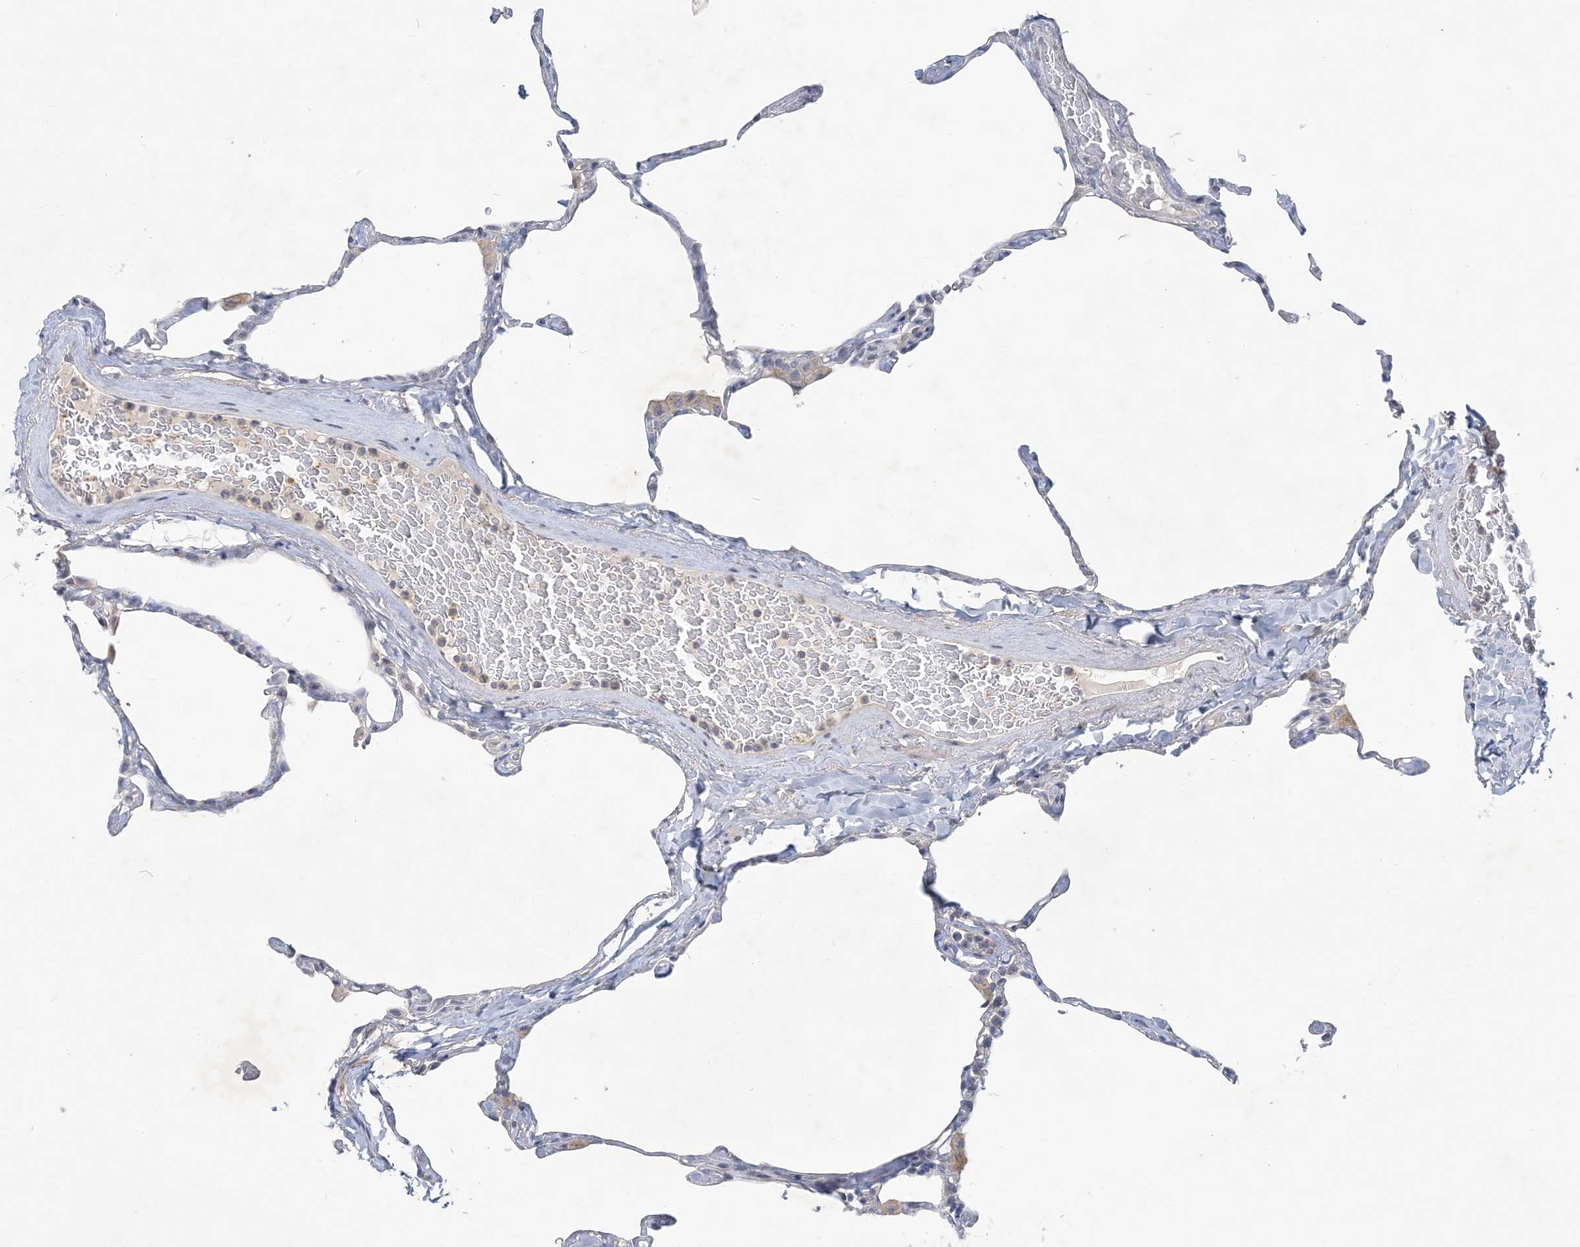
{"staining": {"intensity": "negative", "quantity": "none", "location": "none"}, "tissue": "lung", "cell_type": "Alveolar cells", "image_type": "normal", "snomed": [{"axis": "morphology", "description": "Normal tissue, NOS"}, {"axis": "topography", "description": "Lung"}], "caption": "DAB immunohistochemical staining of normal lung exhibits no significant staining in alveolar cells. (DAB (3,3'-diaminobenzidine) immunohistochemistry visualized using brightfield microscopy, high magnification).", "gene": "ANKRD35", "patient": {"sex": "male", "age": 65}}